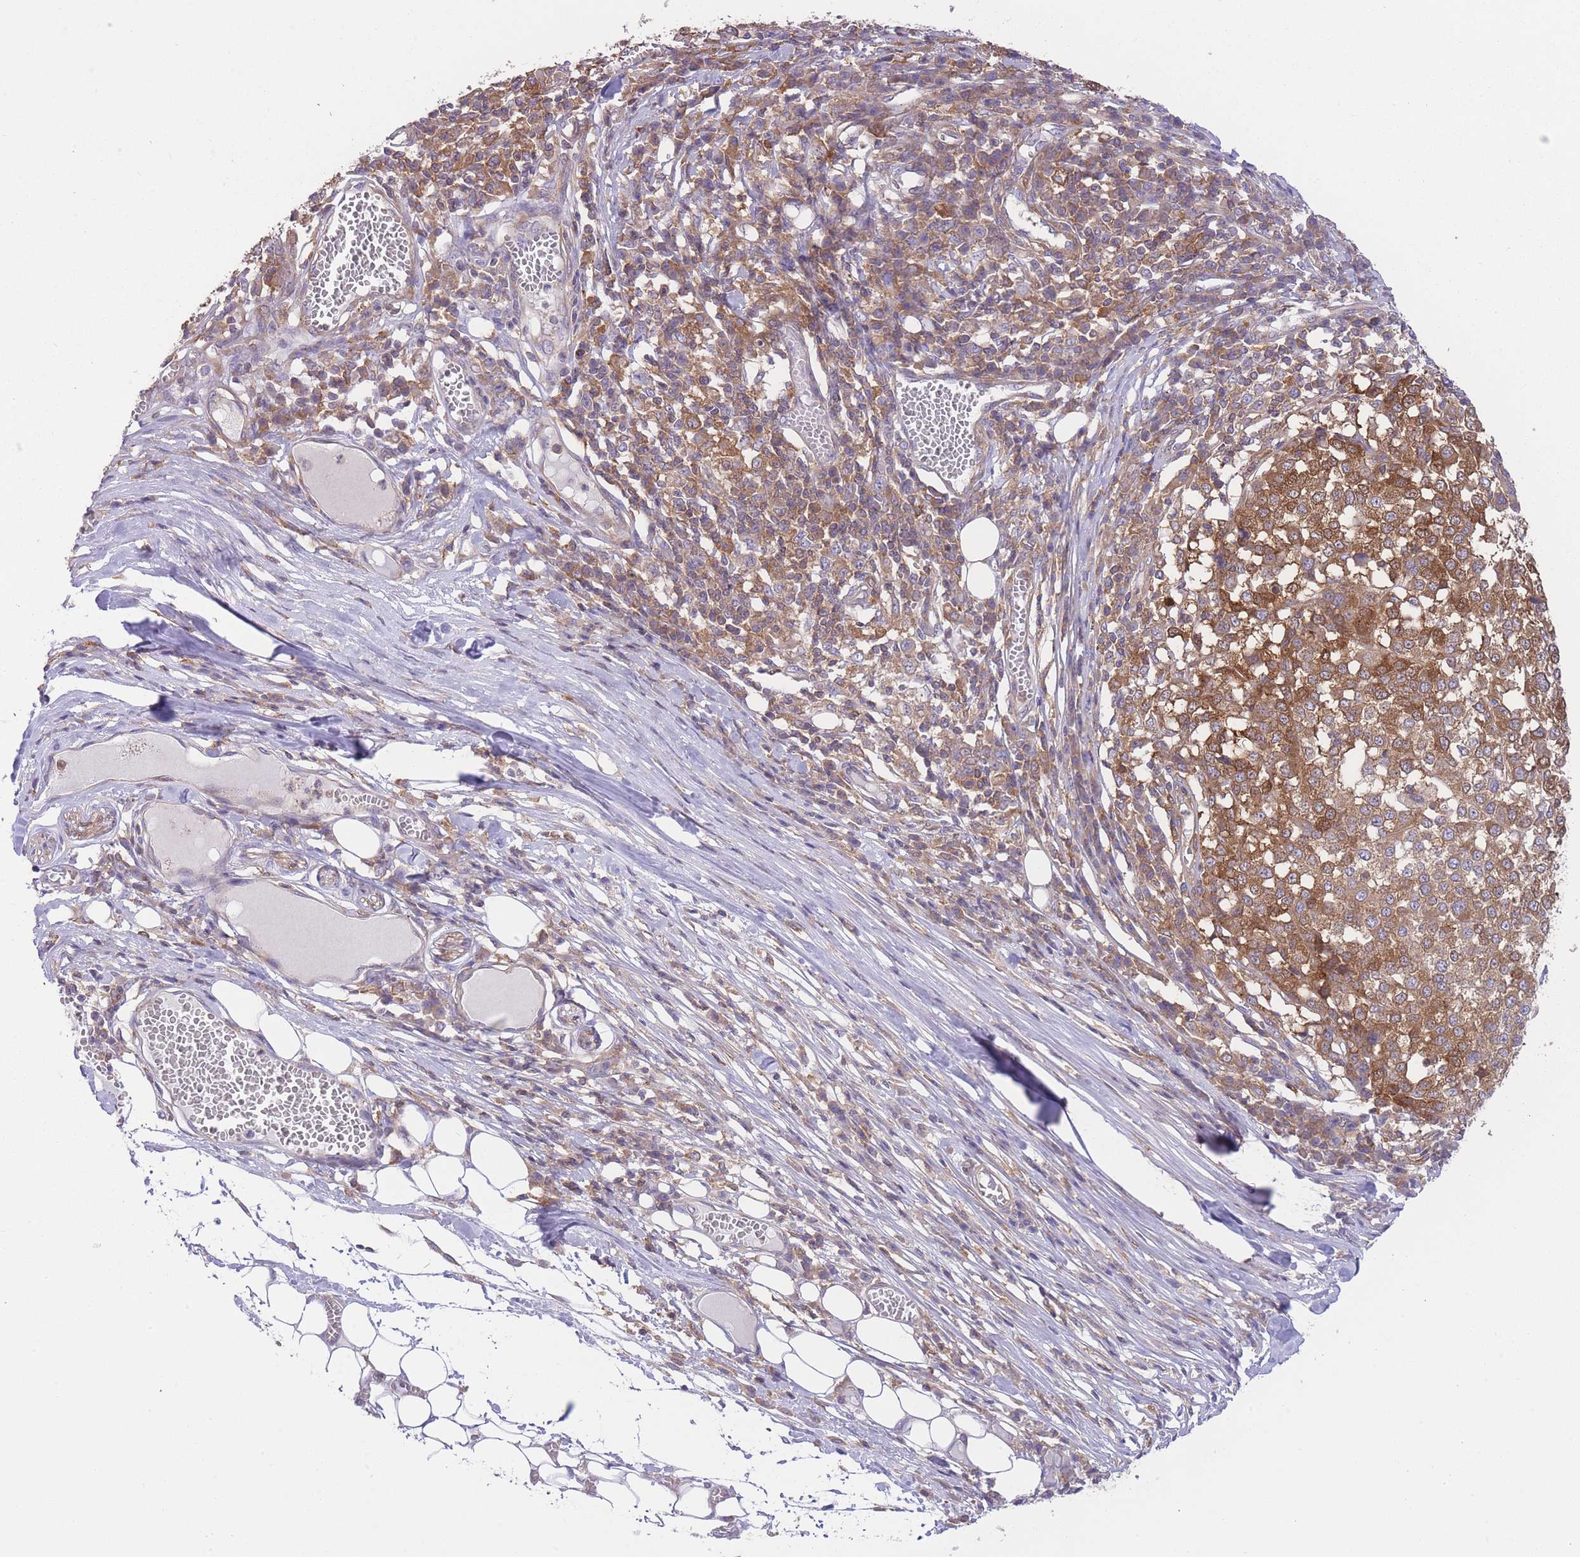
{"staining": {"intensity": "moderate", "quantity": ">75%", "location": "cytoplasmic/membranous"}, "tissue": "melanoma", "cell_type": "Tumor cells", "image_type": "cancer", "snomed": [{"axis": "morphology", "description": "Malignant melanoma, Metastatic site"}, {"axis": "topography", "description": "Lymph node"}], "caption": "The micrograph shows staining of malignant melanoma (metastatic site), revealing moderate cytoplasmic/membranous protein positivity (brown color) within tumor cells.", "gene": "PRKAR1A", "patient": {"sex": "male", "age": 44}}